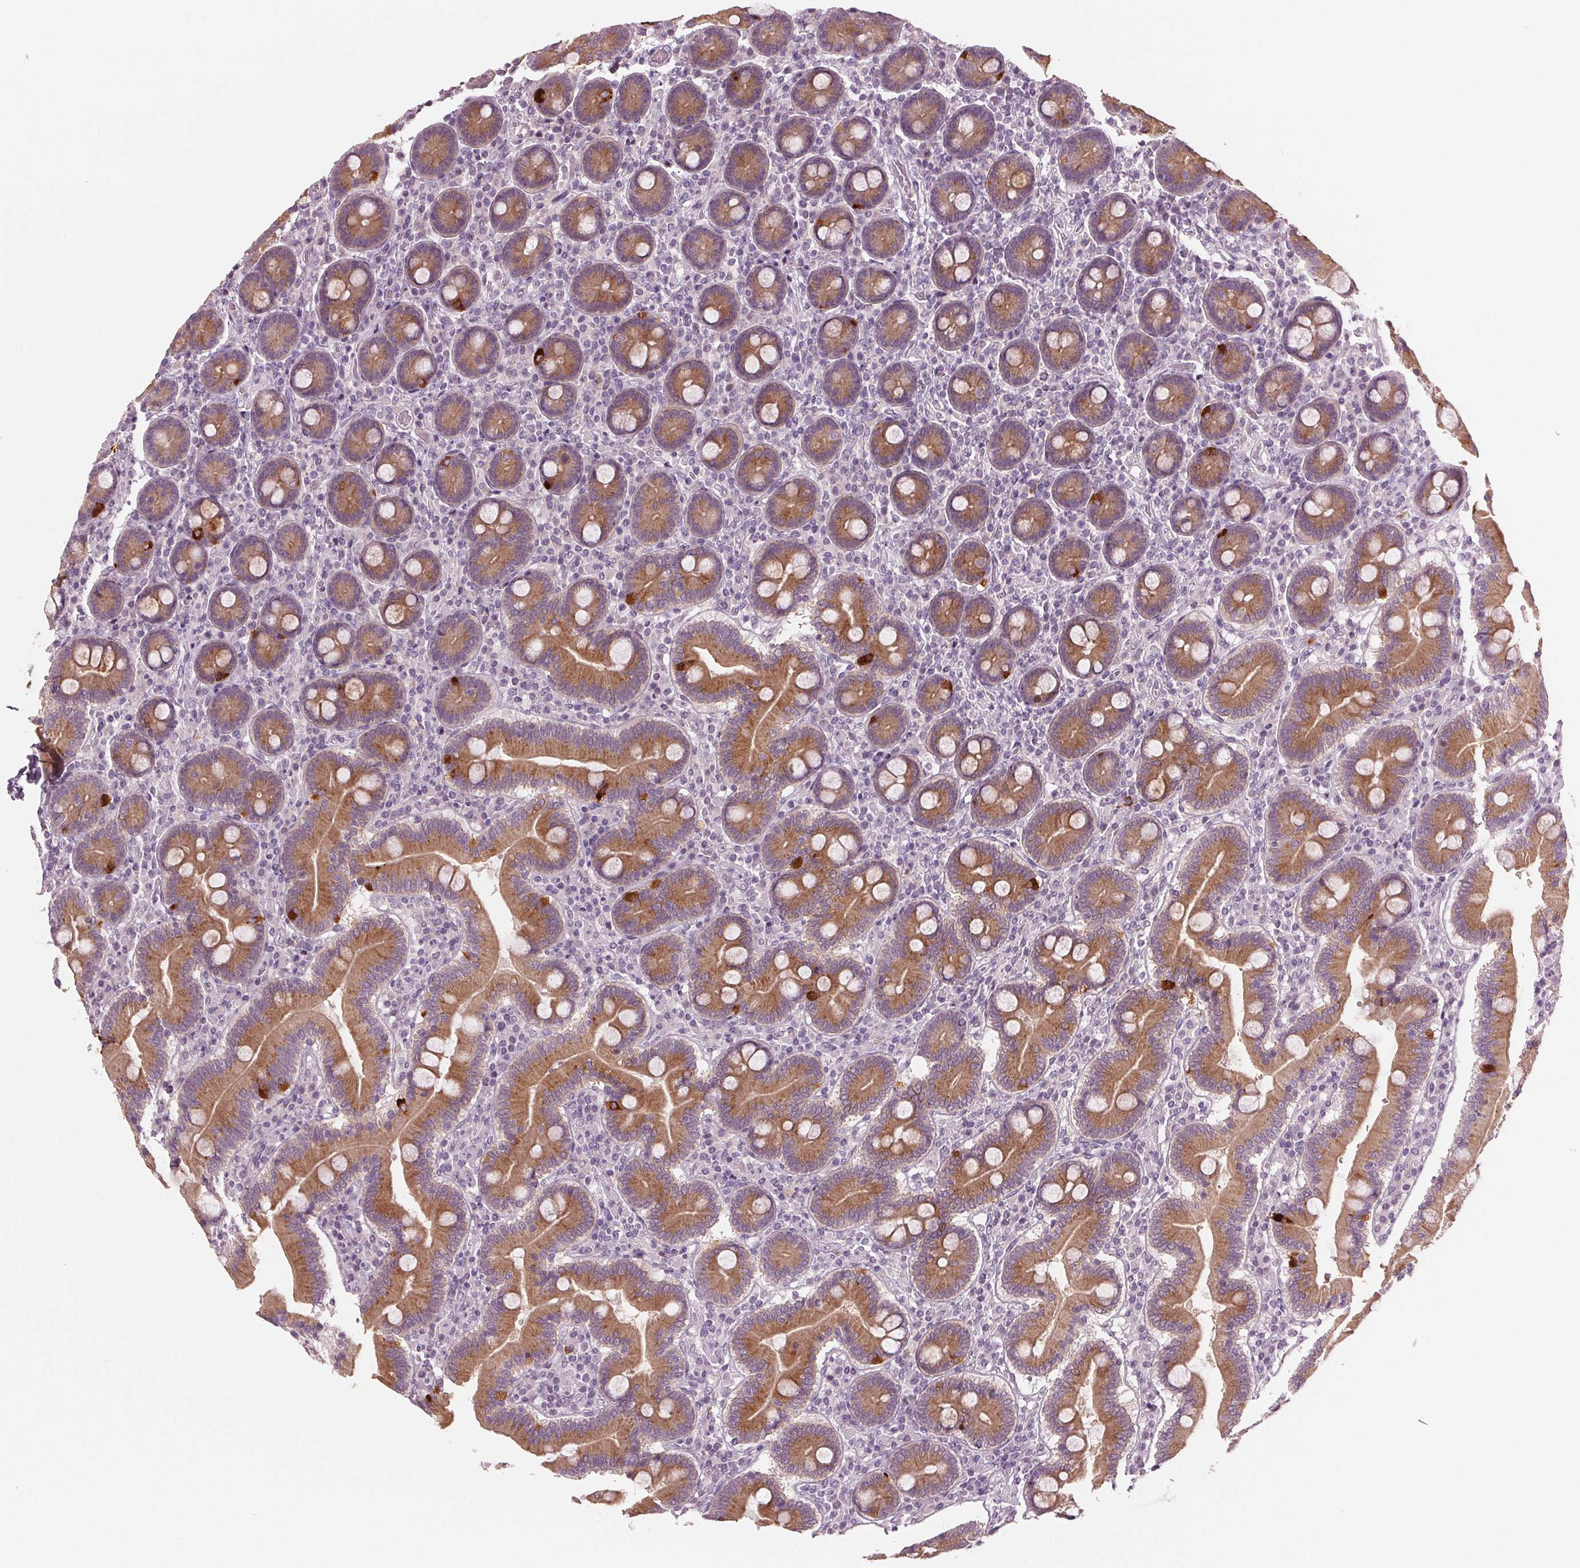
{"staining": {"intensity": "moderate", "quantity": ">75%", "location": "cytoplasmic/membranous"}, "tissue": "duodenum", "cell_type": "Glandular cells", "image_type": "normal", "snomed": [{"axis": "morphology", "description": "Normal tissue, NOS"}, {"axis": "topography", "description": "Duodenum"}], "caption": "The micrograph demonstrates immunohistochemical staining of normal duodenum. There is moderate cytoplasmic/membranous staining is seen in approximately >75% of glandular cells.", "gene": "PRAP1", "patient": {"sex": "female", "age": 62}}